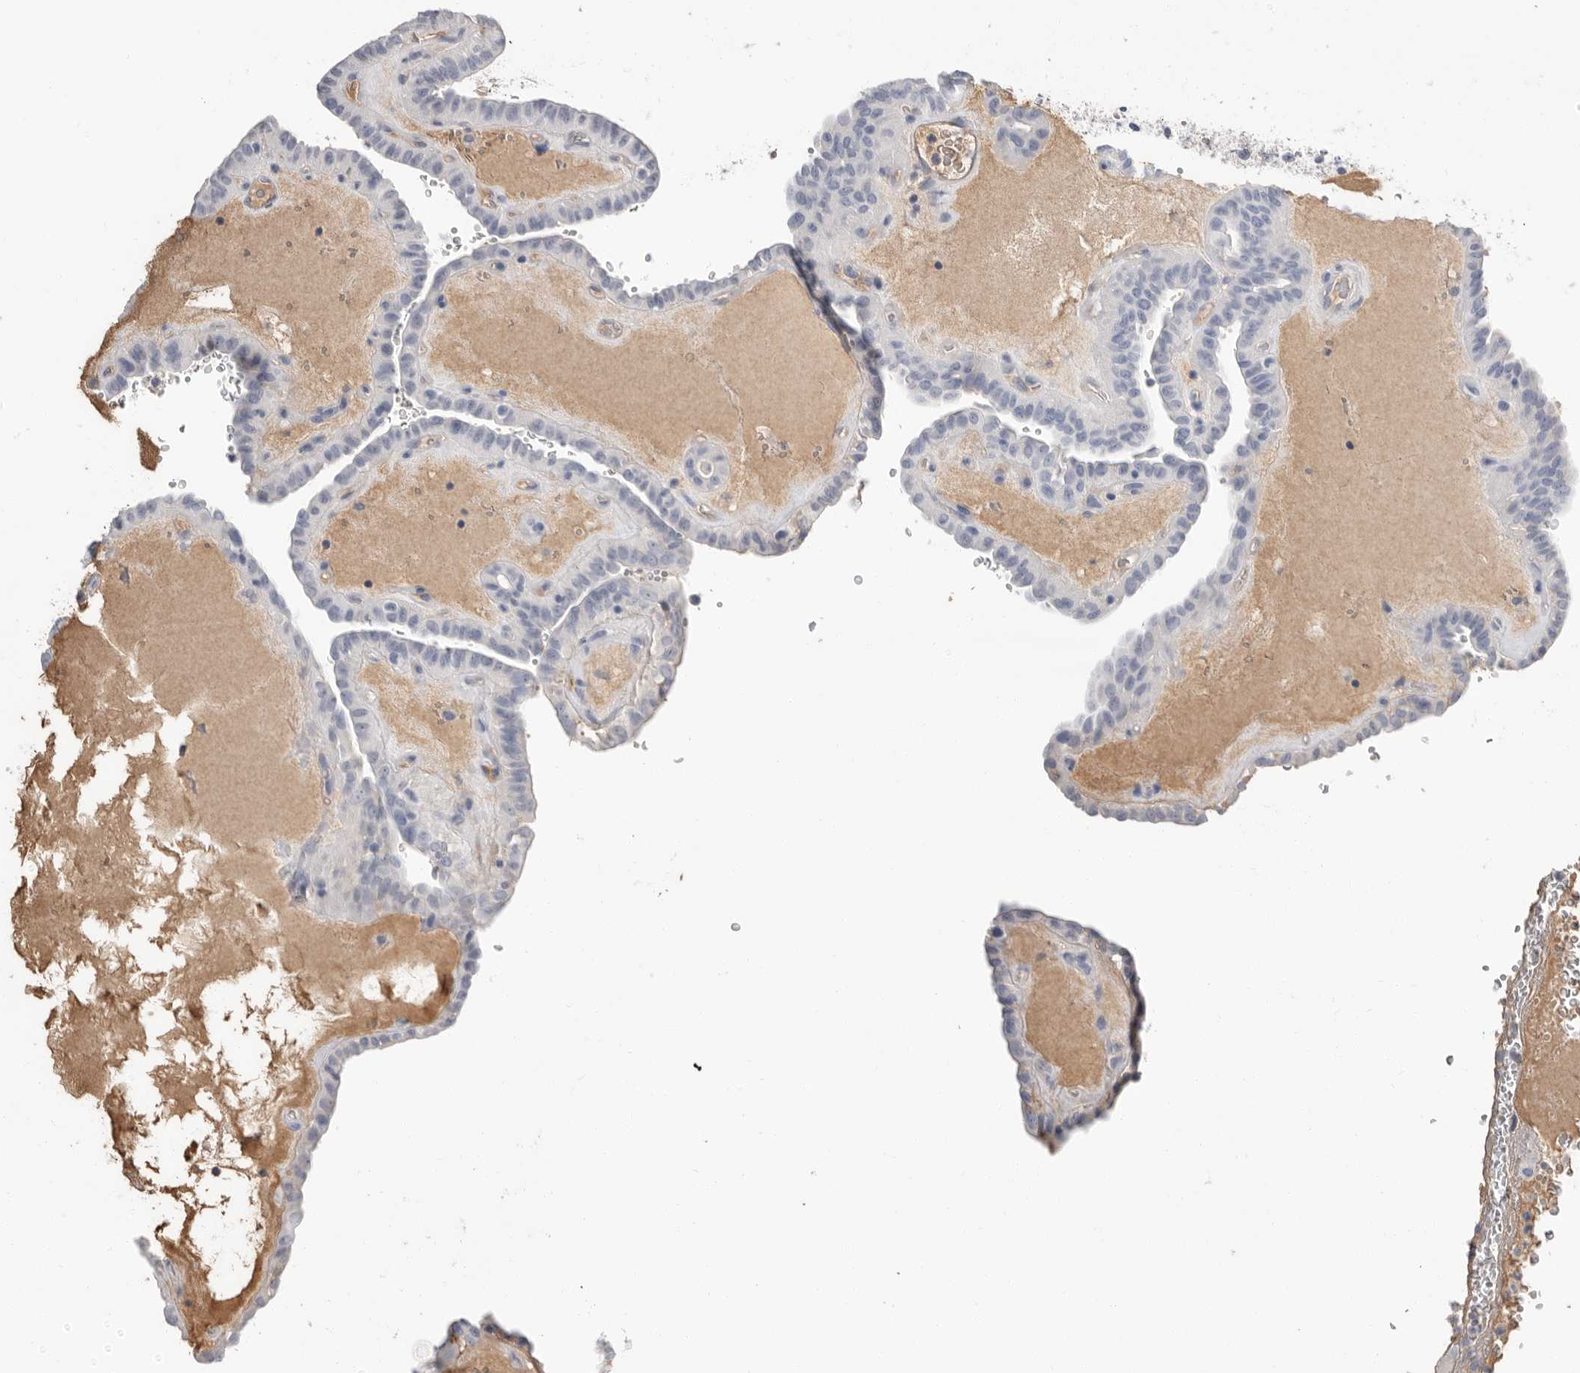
{"staining": {"intensity": "negative", "quantity": "none", "location": "none"}, "tissue": "thyroid cancer", "cell_type": "Tumor cells", "image_type": "cancer", "snomed": [{"axis": "morphology", "description": "Papillary adenocarcinoma, NOS"}, {"axis": "topography", "description": "Thyroid gland"}], "caption": "Tumor cells are negative for brown protein staining in thyroid papillary adenocarcinoma.", "gene": "APOA2", "patient": {"sex": "male", "age": 77}}